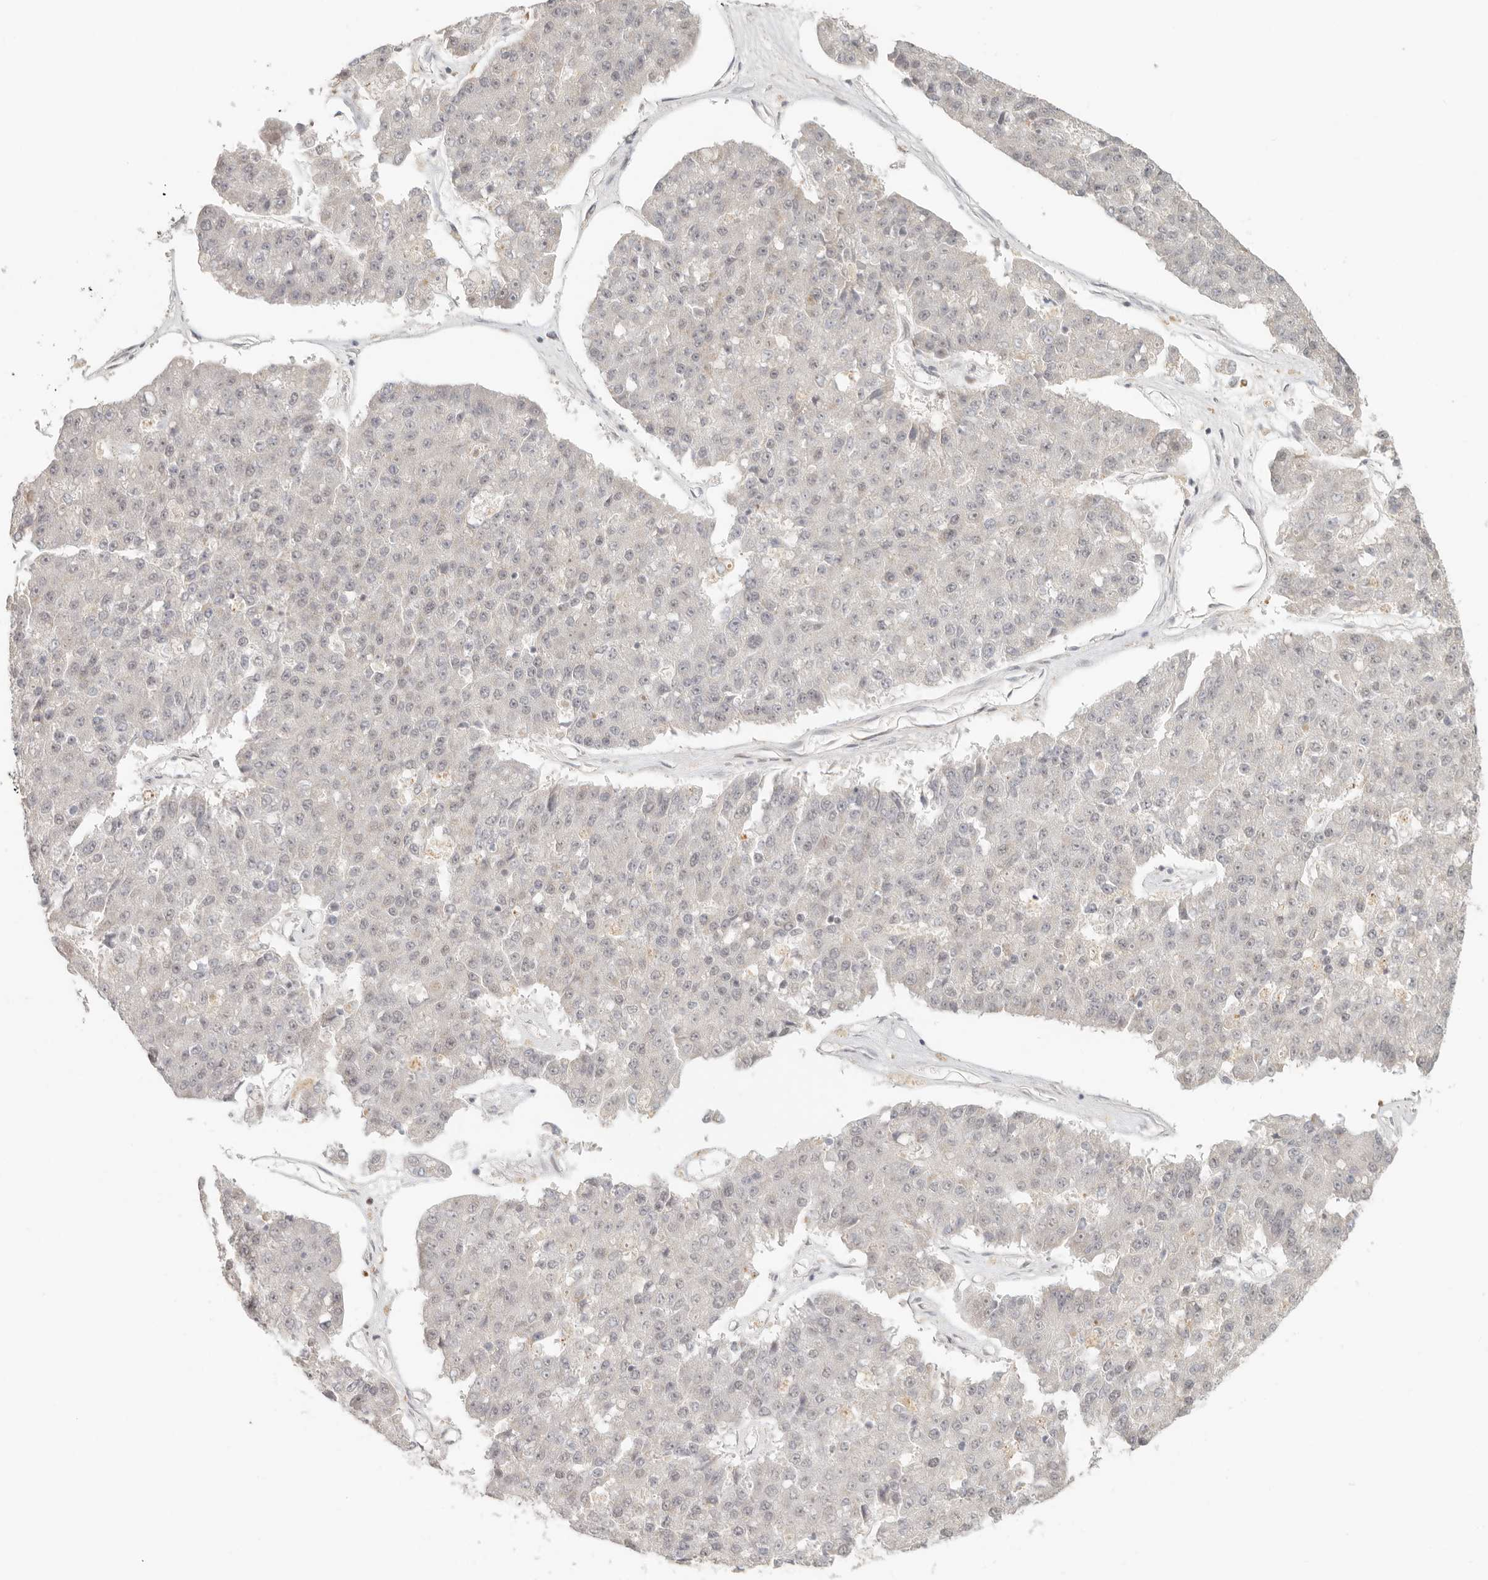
{"staining": {"intensity": "negative", "quantity": "none", "location": "none"}, "tissue": "pancreatic cancer", "cell_type": "Tumor cells", "image_type": "cancer", "snomed": [{"axis": "morphology", "description": "Adenocarcinoma, NOS"}, {"axis": "topography", "description": "Pancreas"}], "caption": "Adenocarcinoma (pancreatic) was stained to show a protein in brown. There is no significant staining in tumor cells.", "gene": "GABPA", "patient": {"sex": "male", "age": 50}}